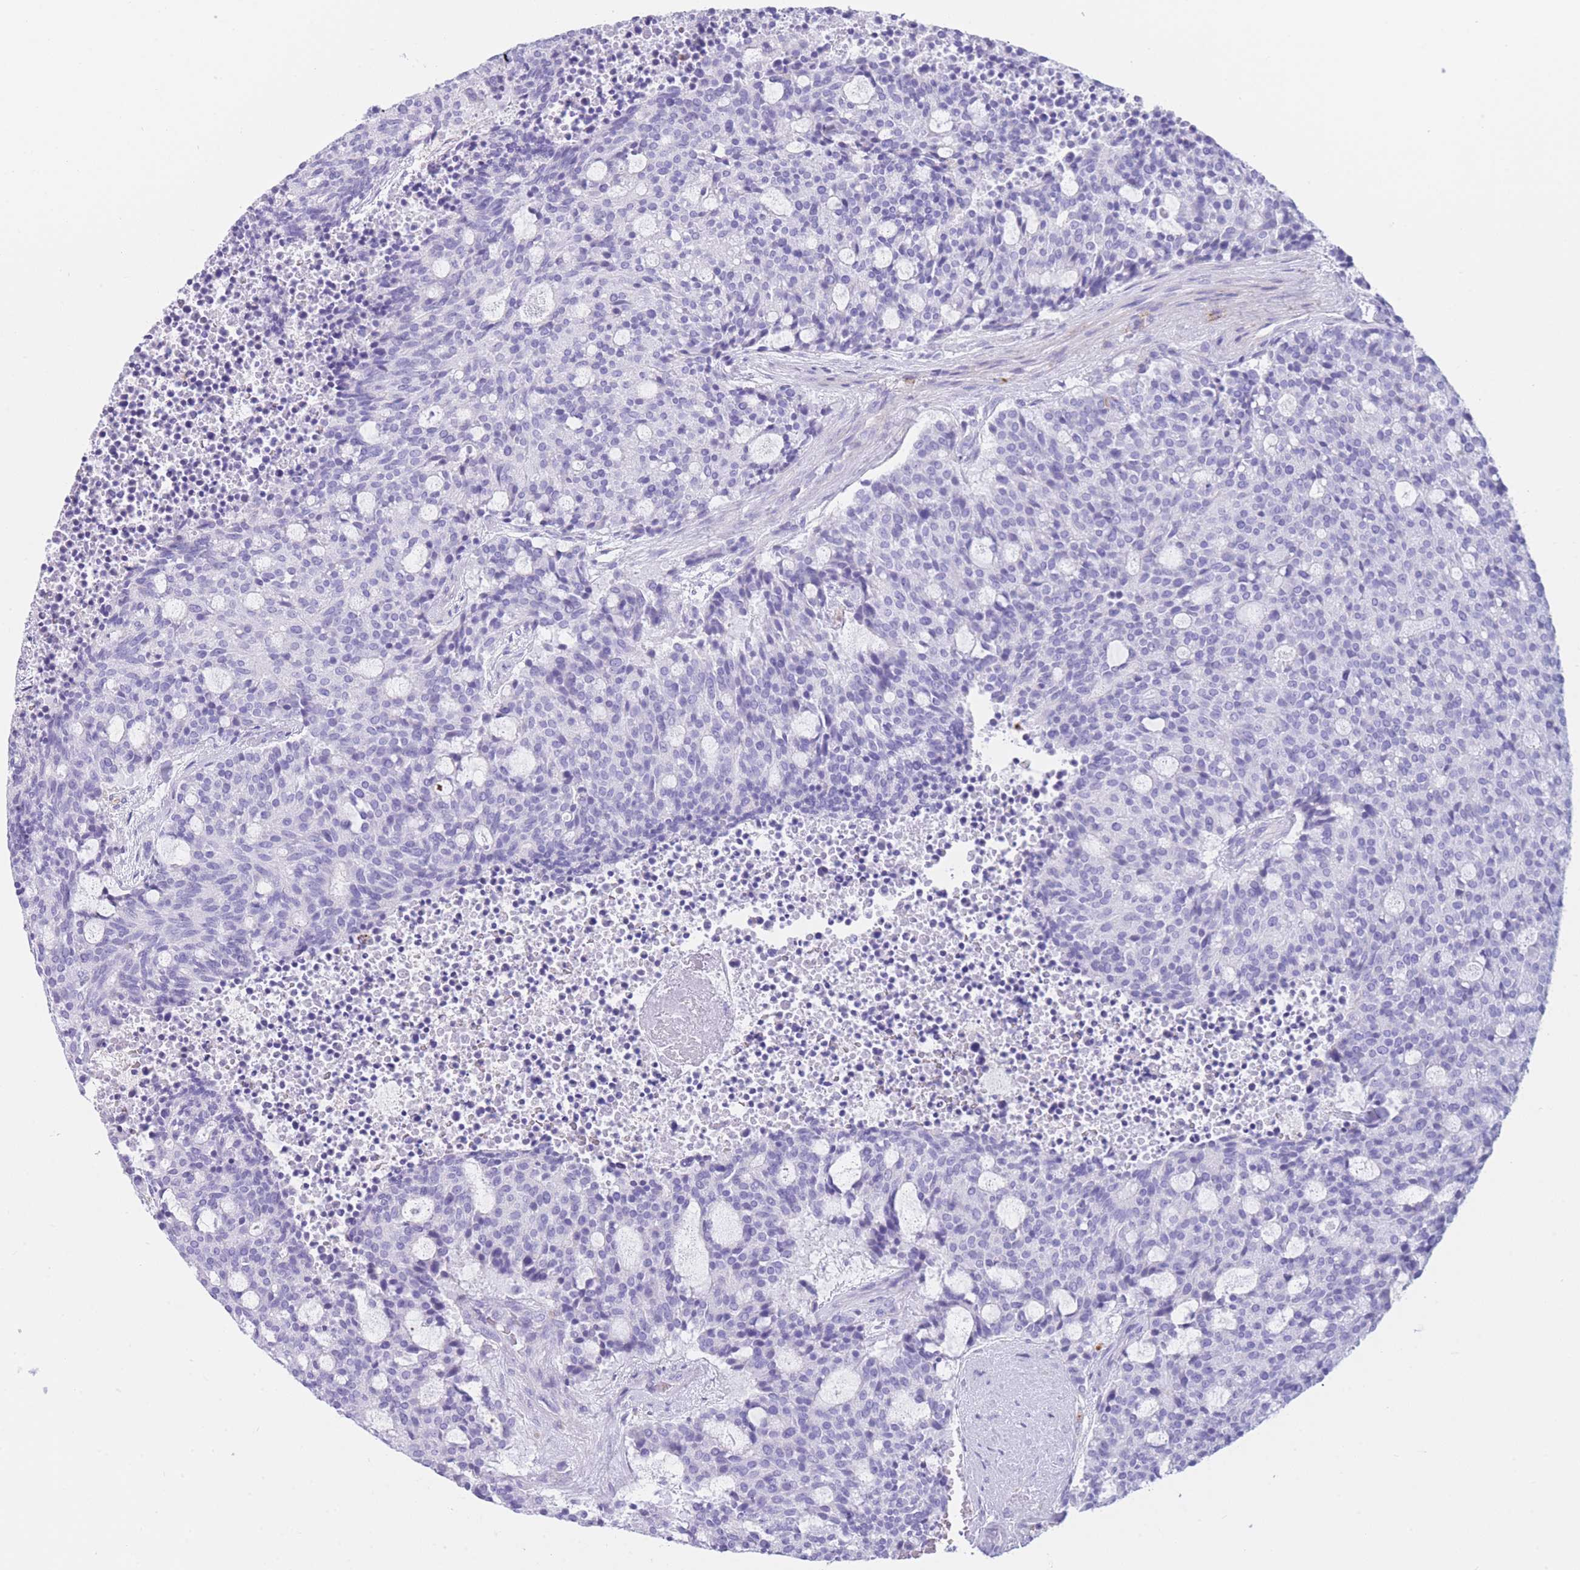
{"staining": {"intensity": "negative", "quantity": "none", "location": "none"}, "tissue": "carcinoid", "cell_type": "Tumor cells", "image_type": "cancer", "snomed": [{"axis": "morphology", "description": "Carcinoid, malignant, NOS"}, {"axis": "topography", "description": "Pancreas"}], "caption": "Carcinoid was stained to show a protein in brown. There is no significant expression in tumor cells.", "gene": "PLBD1", "patient": {"sex": "female", "age": 54}}